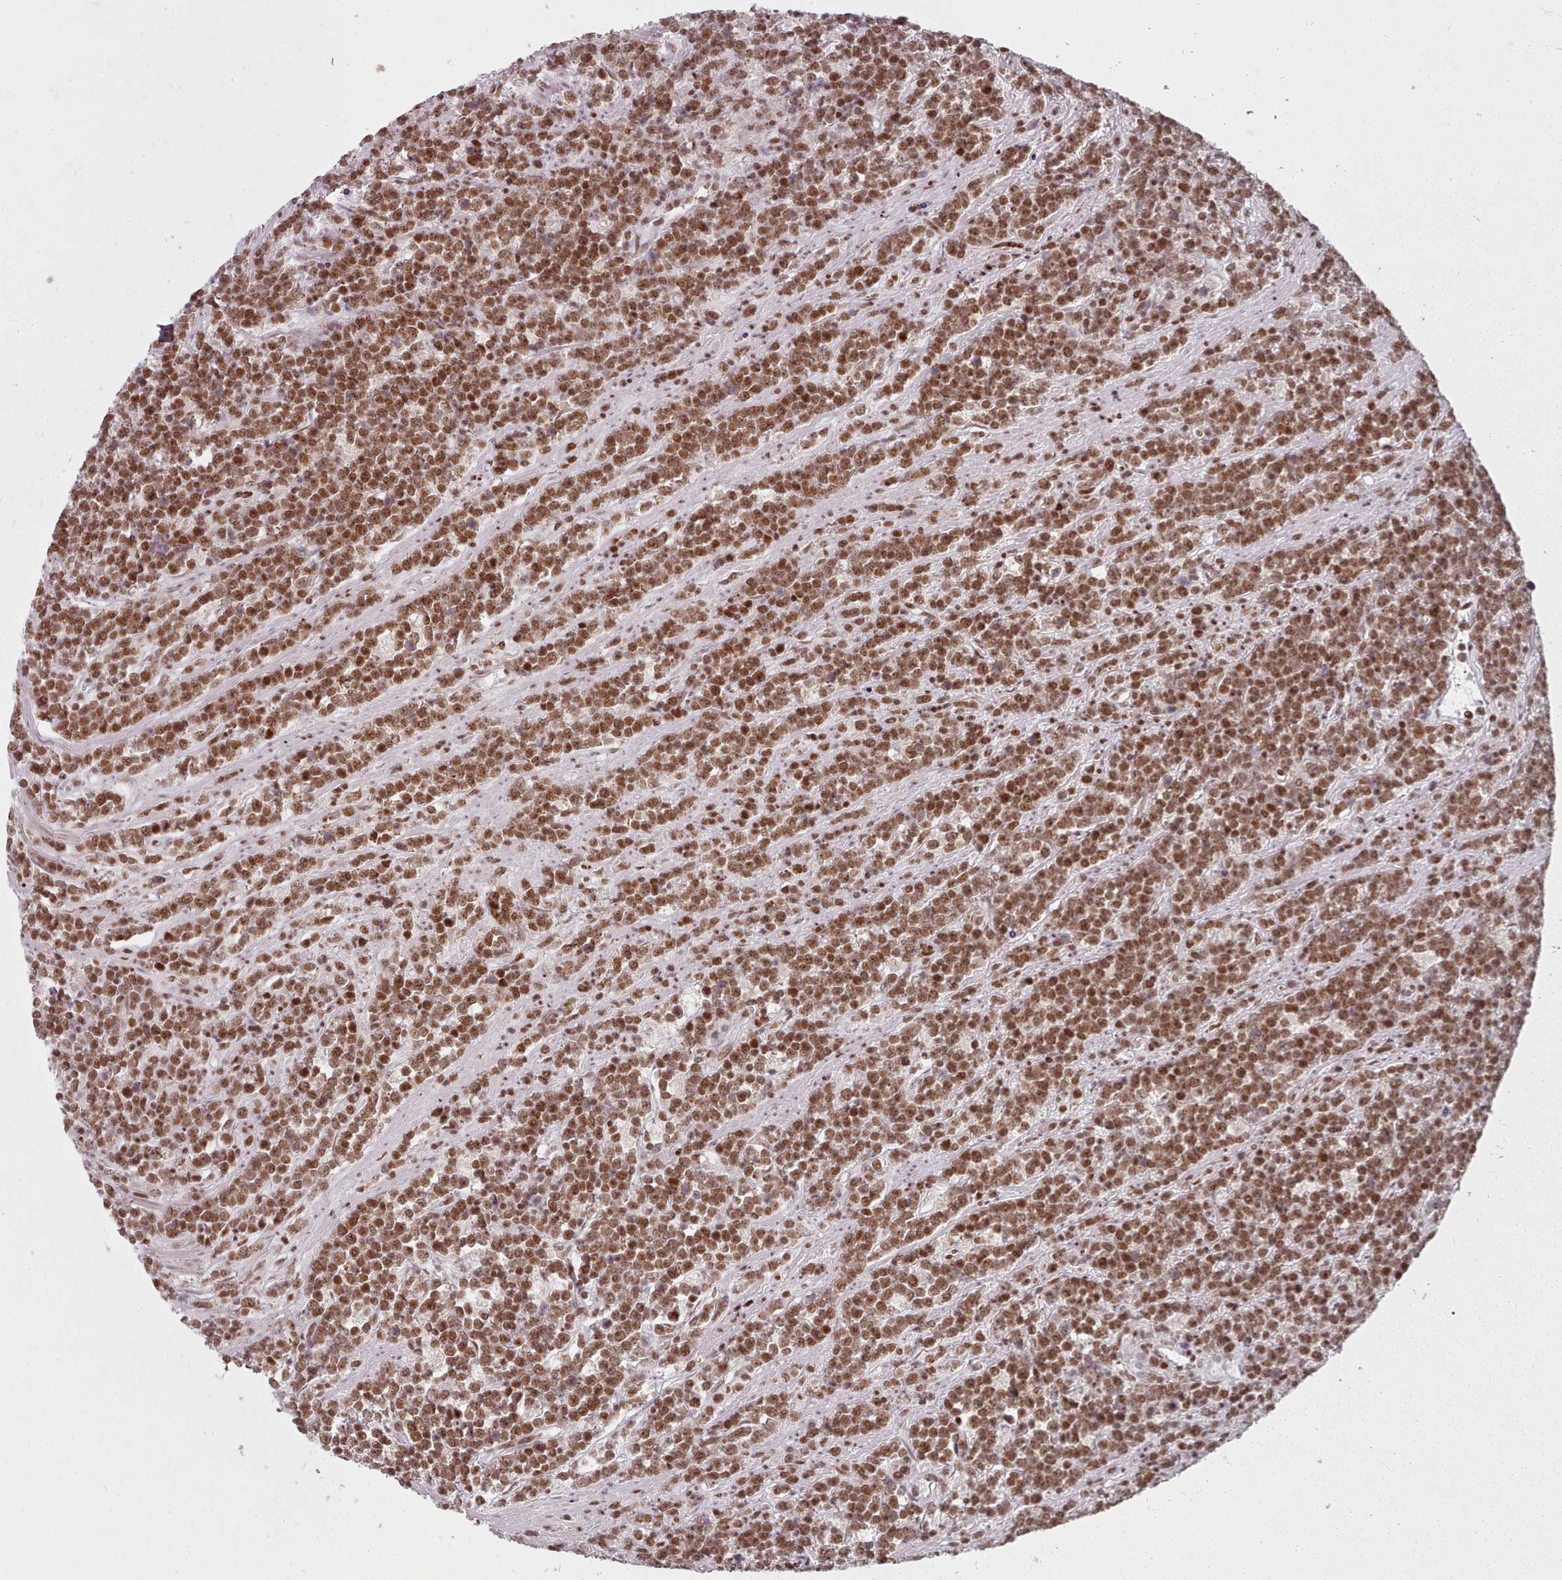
{"staining": {"intensity": "moderate", "quantity": ">75%", "location": "nuclear"}, "tissue": "lymphoma", "cell_type": "Tumor cells", "image_type": "cancer", "snomed": [{"axis": "morphology", "description": "Malignant lymphoma, non-Hodgkin's type, High grade"}, {"axis": "topography", "description": "Small intestine"}, {"axis": "topography", "description": "Colon"}], "caption": "Protein positivity by immunohistochemistry (IHC) shows moderate nuclear staining in approximately >75% of tumor cells in malignant lymphoma, non-Hodgkin's type (high-grade).", "gene": "SRSF9", "patient": {"sex": "male", "age": 8}}